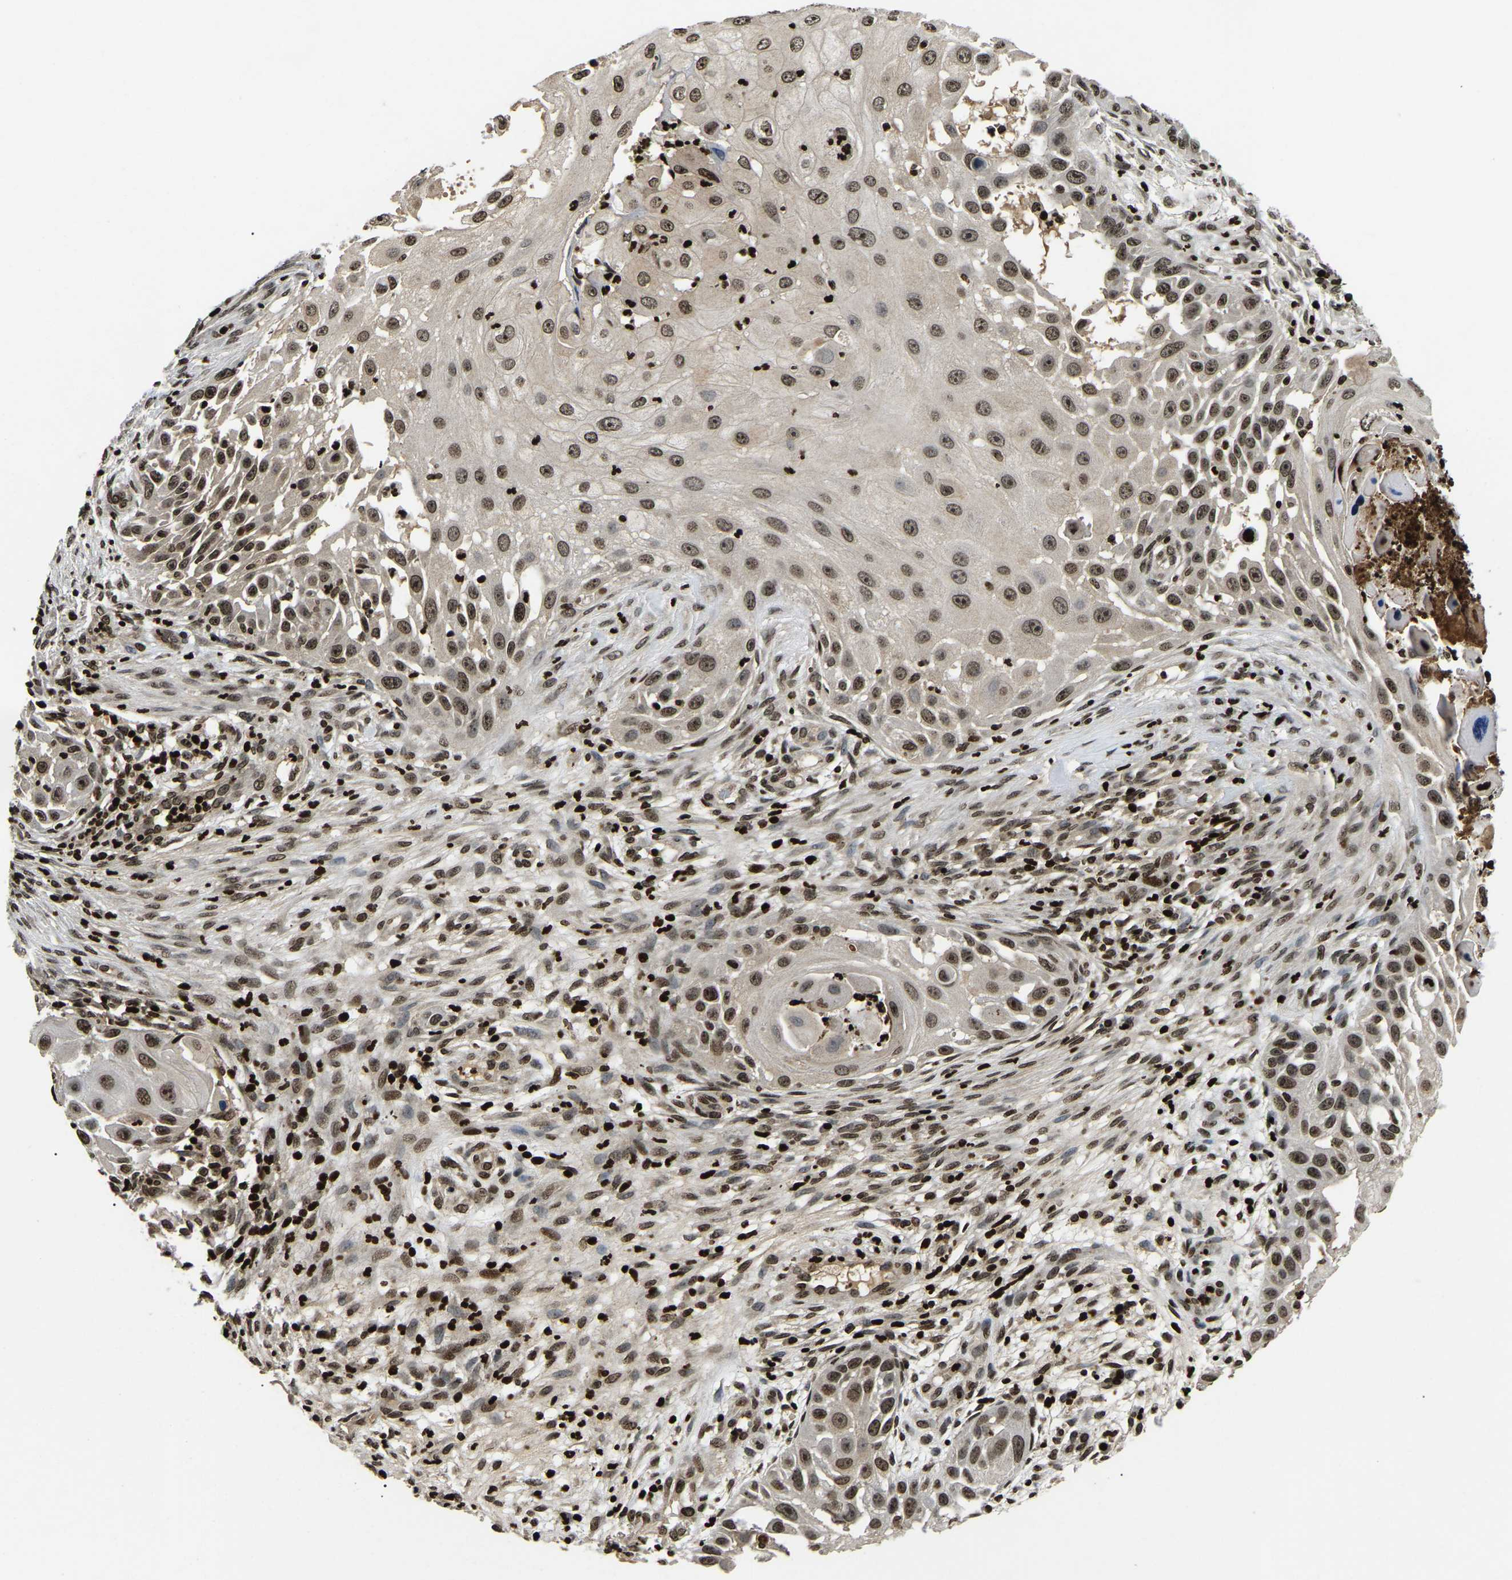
{"staining": {"intensity": "moderate", "quantity": ">75%", "location": "nuclear"}, "tissue": "skin cancer", "cell_type": "Tumor cells", "image_type": "cancer", "snomed": [{"axis": "morphology", "description": "Squamous cell carcinoma, NOS"}, {"axis": "topography", "description": "Skin"}], "caption": "Moderate nuclear staining is present in about >75% of tumor cells in skin squamous cell carcinoma. Using DAB (brown) and hematoxylin (blue) stains, captured at high magnification using brightfield microscopy.", "gene": "LRRC61", "patient": {"sex": "female", "age": 44}}